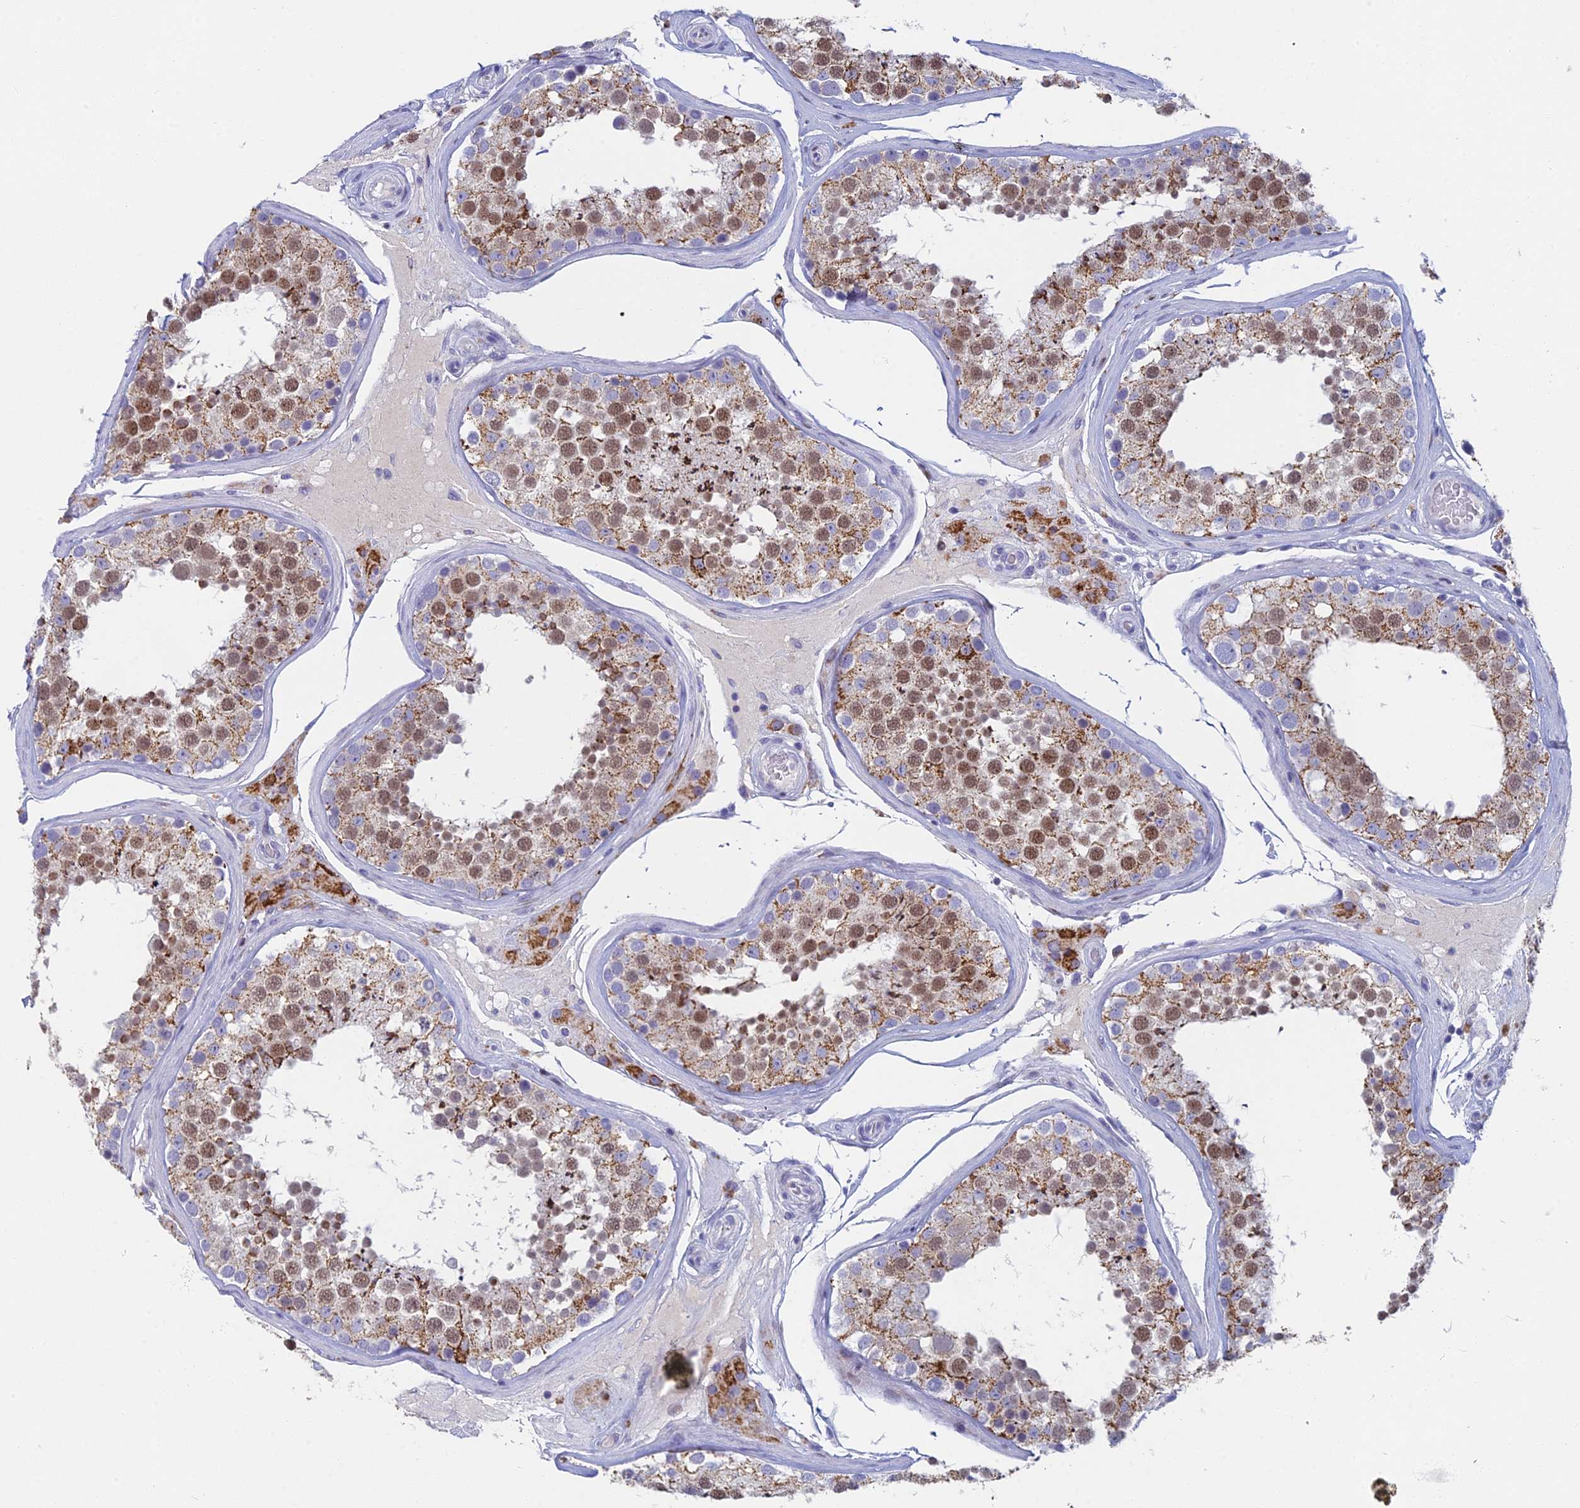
{"staining": {"intensity": "moderate", "quantity": "25%-75%", "location": "cytoplasmic/membranous,nuclear"}, "tissue": "testis", "cell_type": "Cells in seminiferous ducts", "image_type": "normal", "snomed": [{"axis": "morphology", "description": "Normal tissue, NOS"}, {"axis": "topography", "description": "Testis"}], "caption": "High-power microscopy captured an immunohistochemistry image of unremarkable testis, revealing moderate cytoplasmic/membranous,nuclear positivity in about 25%-75% of cells in seminiferous ducts.", "gene": "REXO5", "patient": {"sex": "male", "age": 46}}